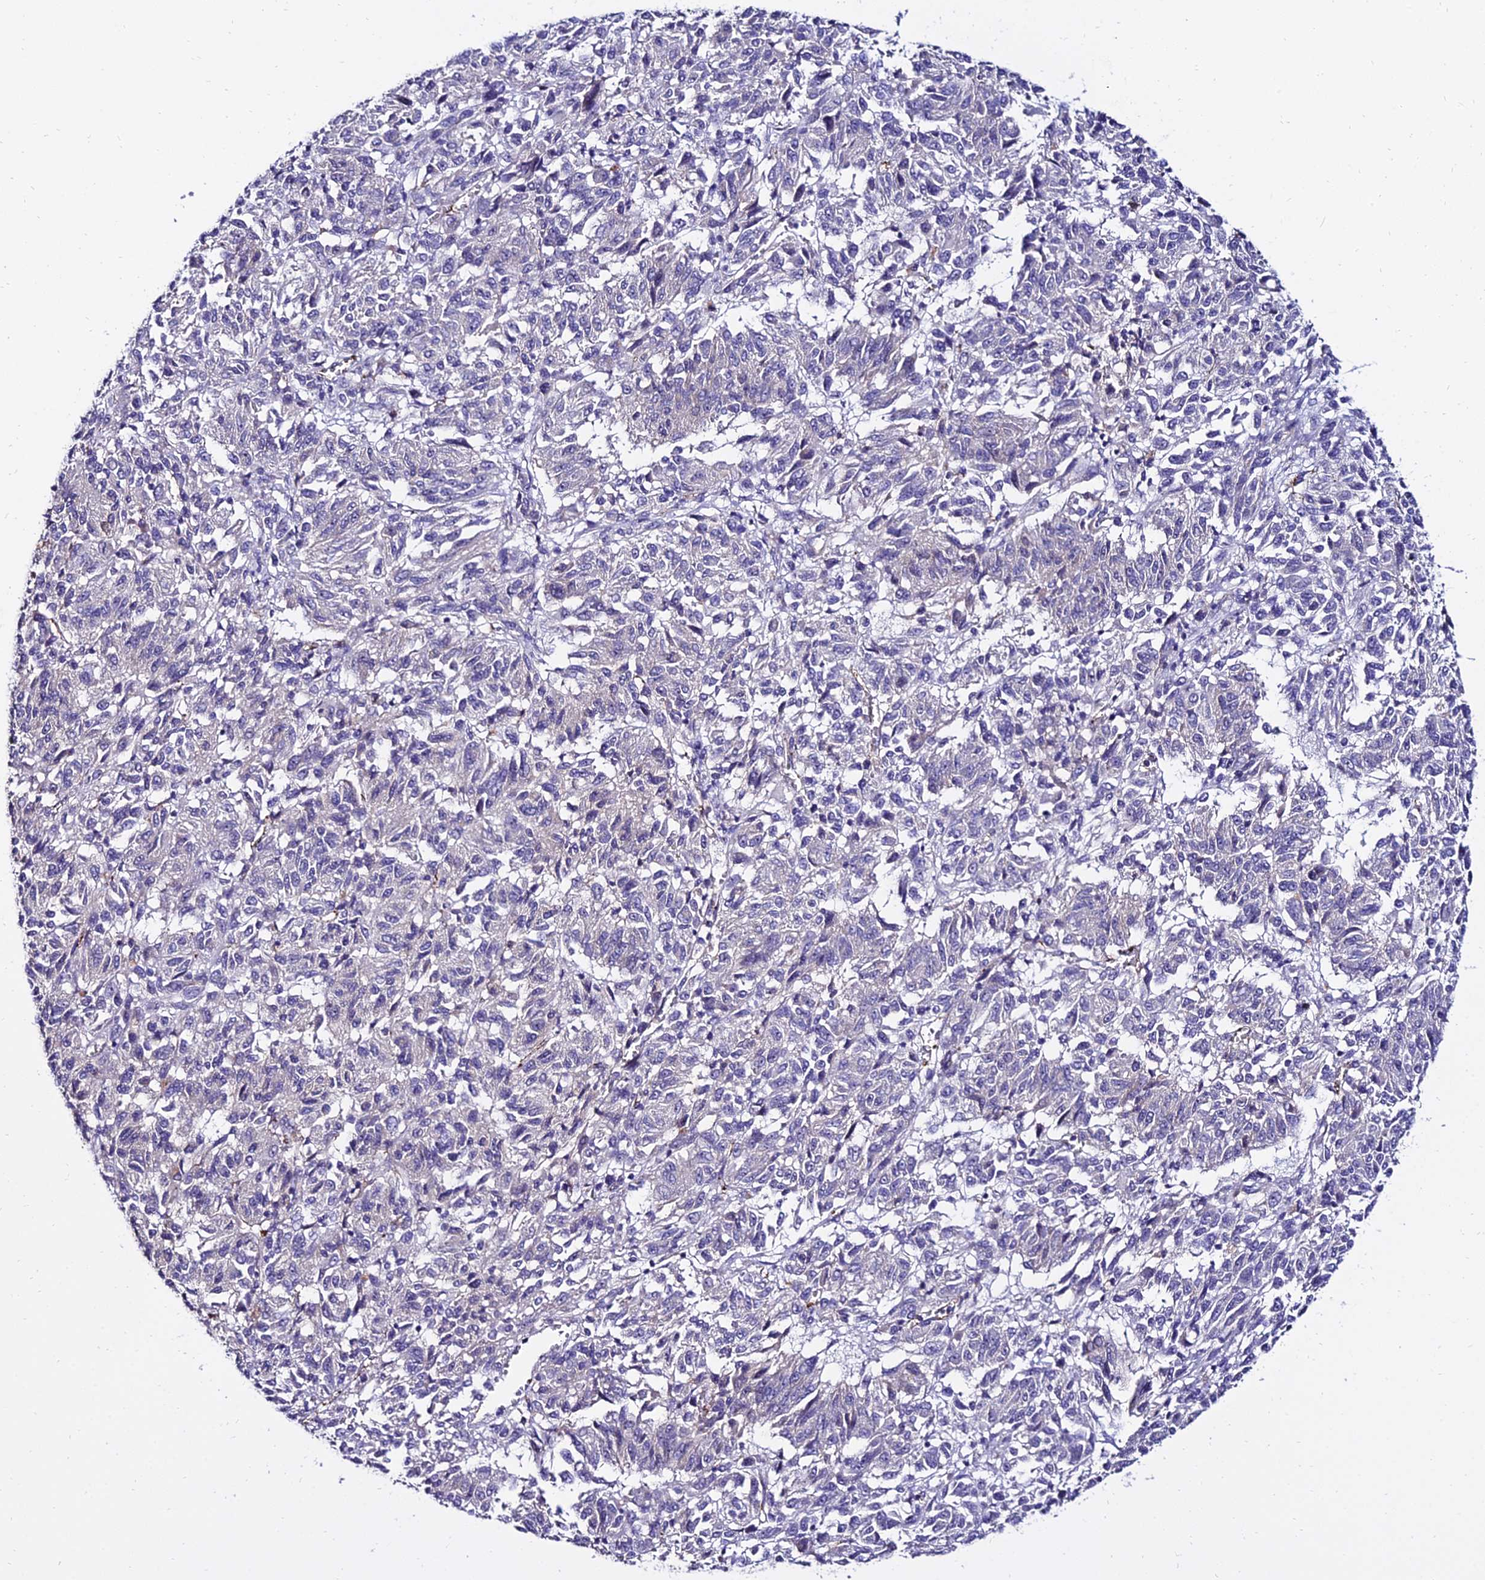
{"staining": {"intensity": "negative", "quantity": "none", "location": "none"}, "tissue": "melanoma", "cell_type": "Tumor cells", "image_type": "cancer", "snomed": [{"axis": "morphology", "description": "Malignant melanoma, Metastatic site"}, {"axis": "topography", "description": "Lung"}], "caption": "Immunohistochemical staining of human malignant melanoma (metastatic site) demonstrates no significant staining in tumor cells.", "gene": "ALDH3B2", "patient": {"sex": "male", "age": 64}}